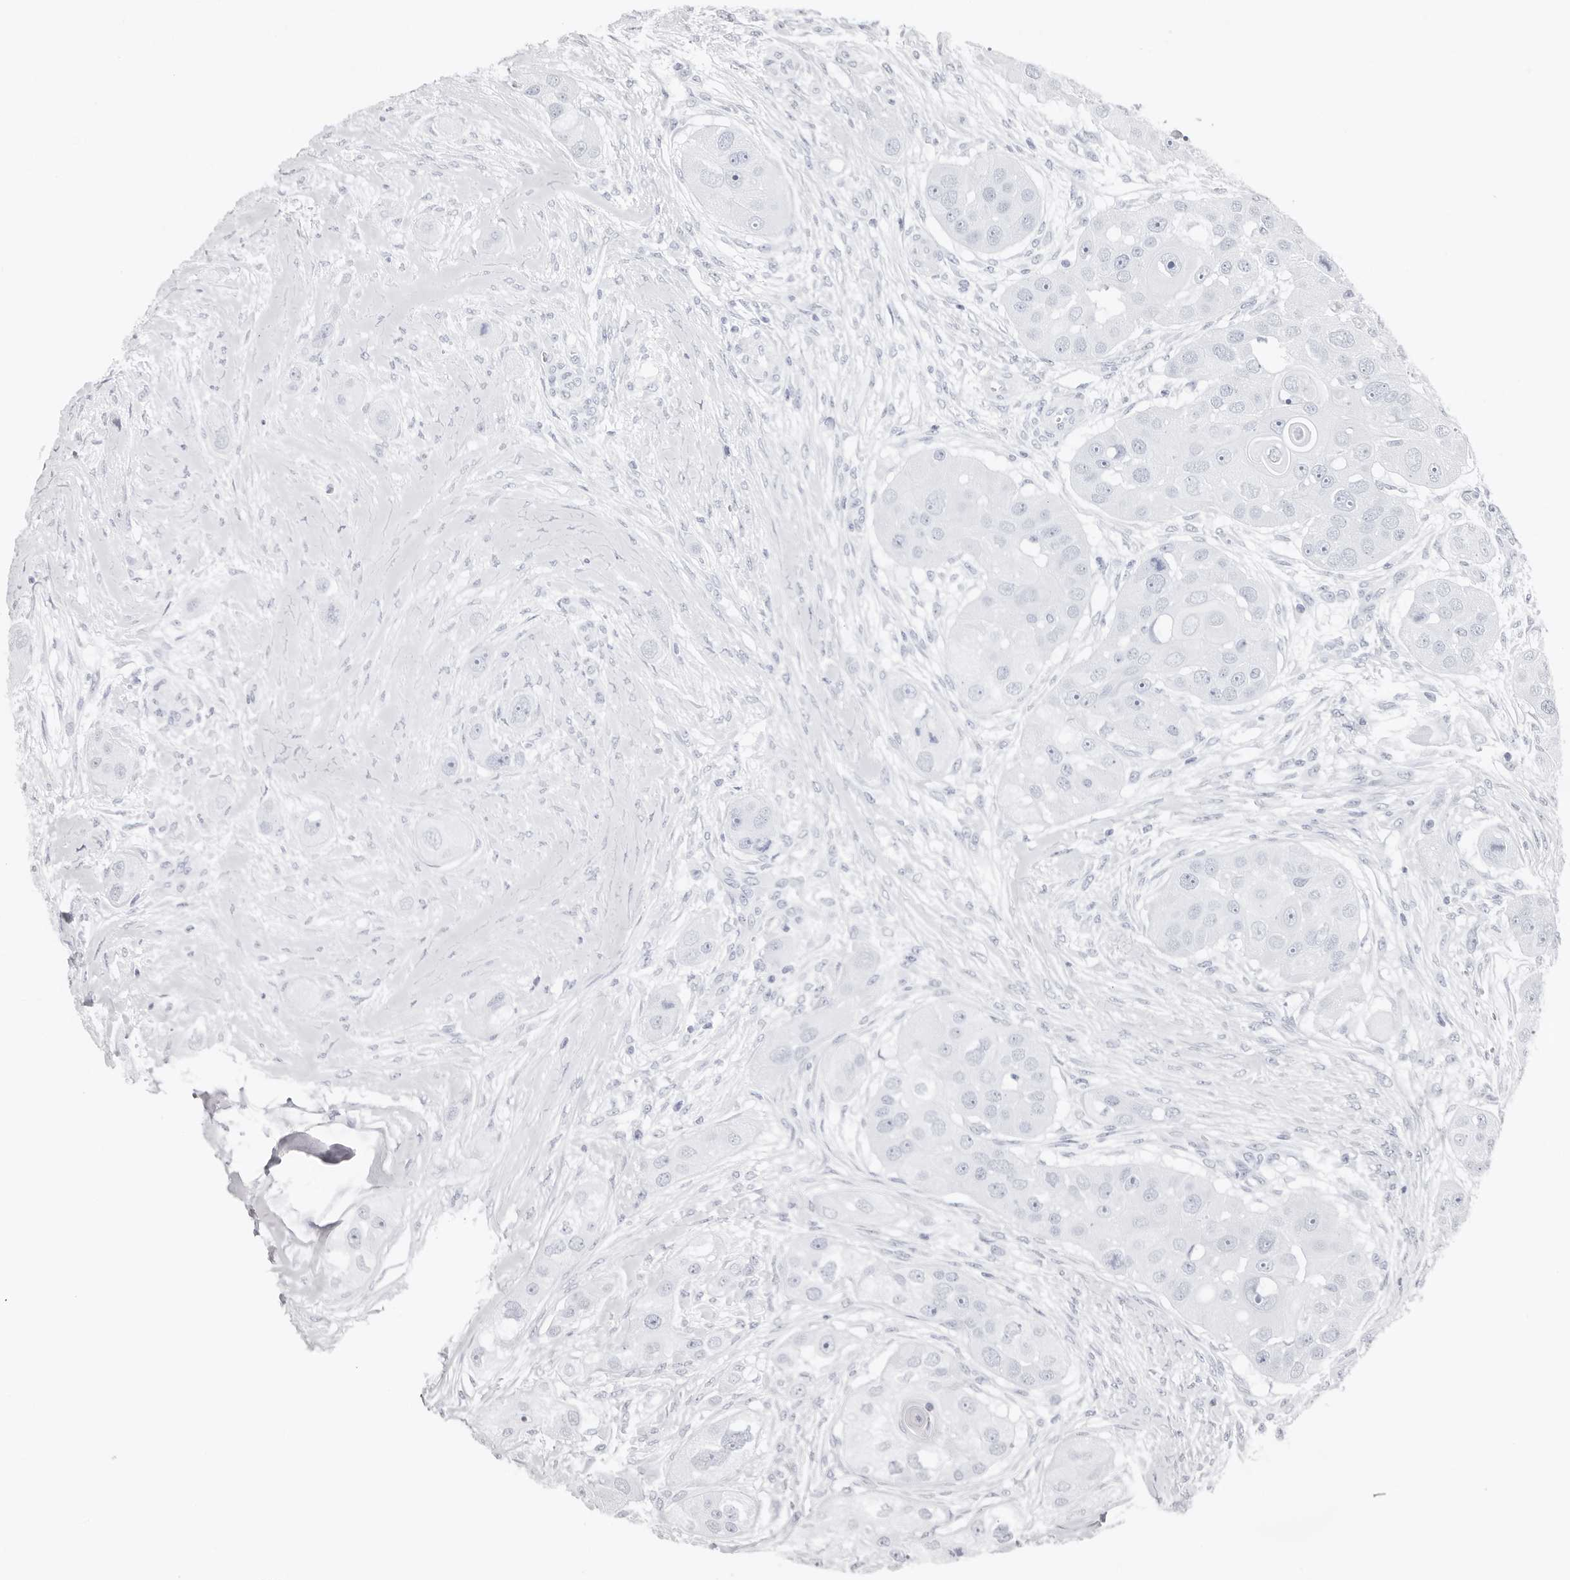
{"staining": {"intensity": "negative", "quantity": "none", "location": "none"}, "tissue": "head and neck cancer", "cell_type": "Tumor cells", "image_type": "cancer", "snomed": [{"axis": "morphology", "description": "Normal tissue, NOS"}, {"axis": "morphology", "description": "Squamous cell carcinoma, NOS"}, {"axis": "topography", "description": "Skeletal muscle"}, {"axis": "topography", "description": "Head-Neck"}], "caption": "Immunohistochemical staining of human head and neck cancer demonstrates no significant positivity in tumor cells.", "gene": "PKDCC", "patient": {"sex": "male", "age": 51}}